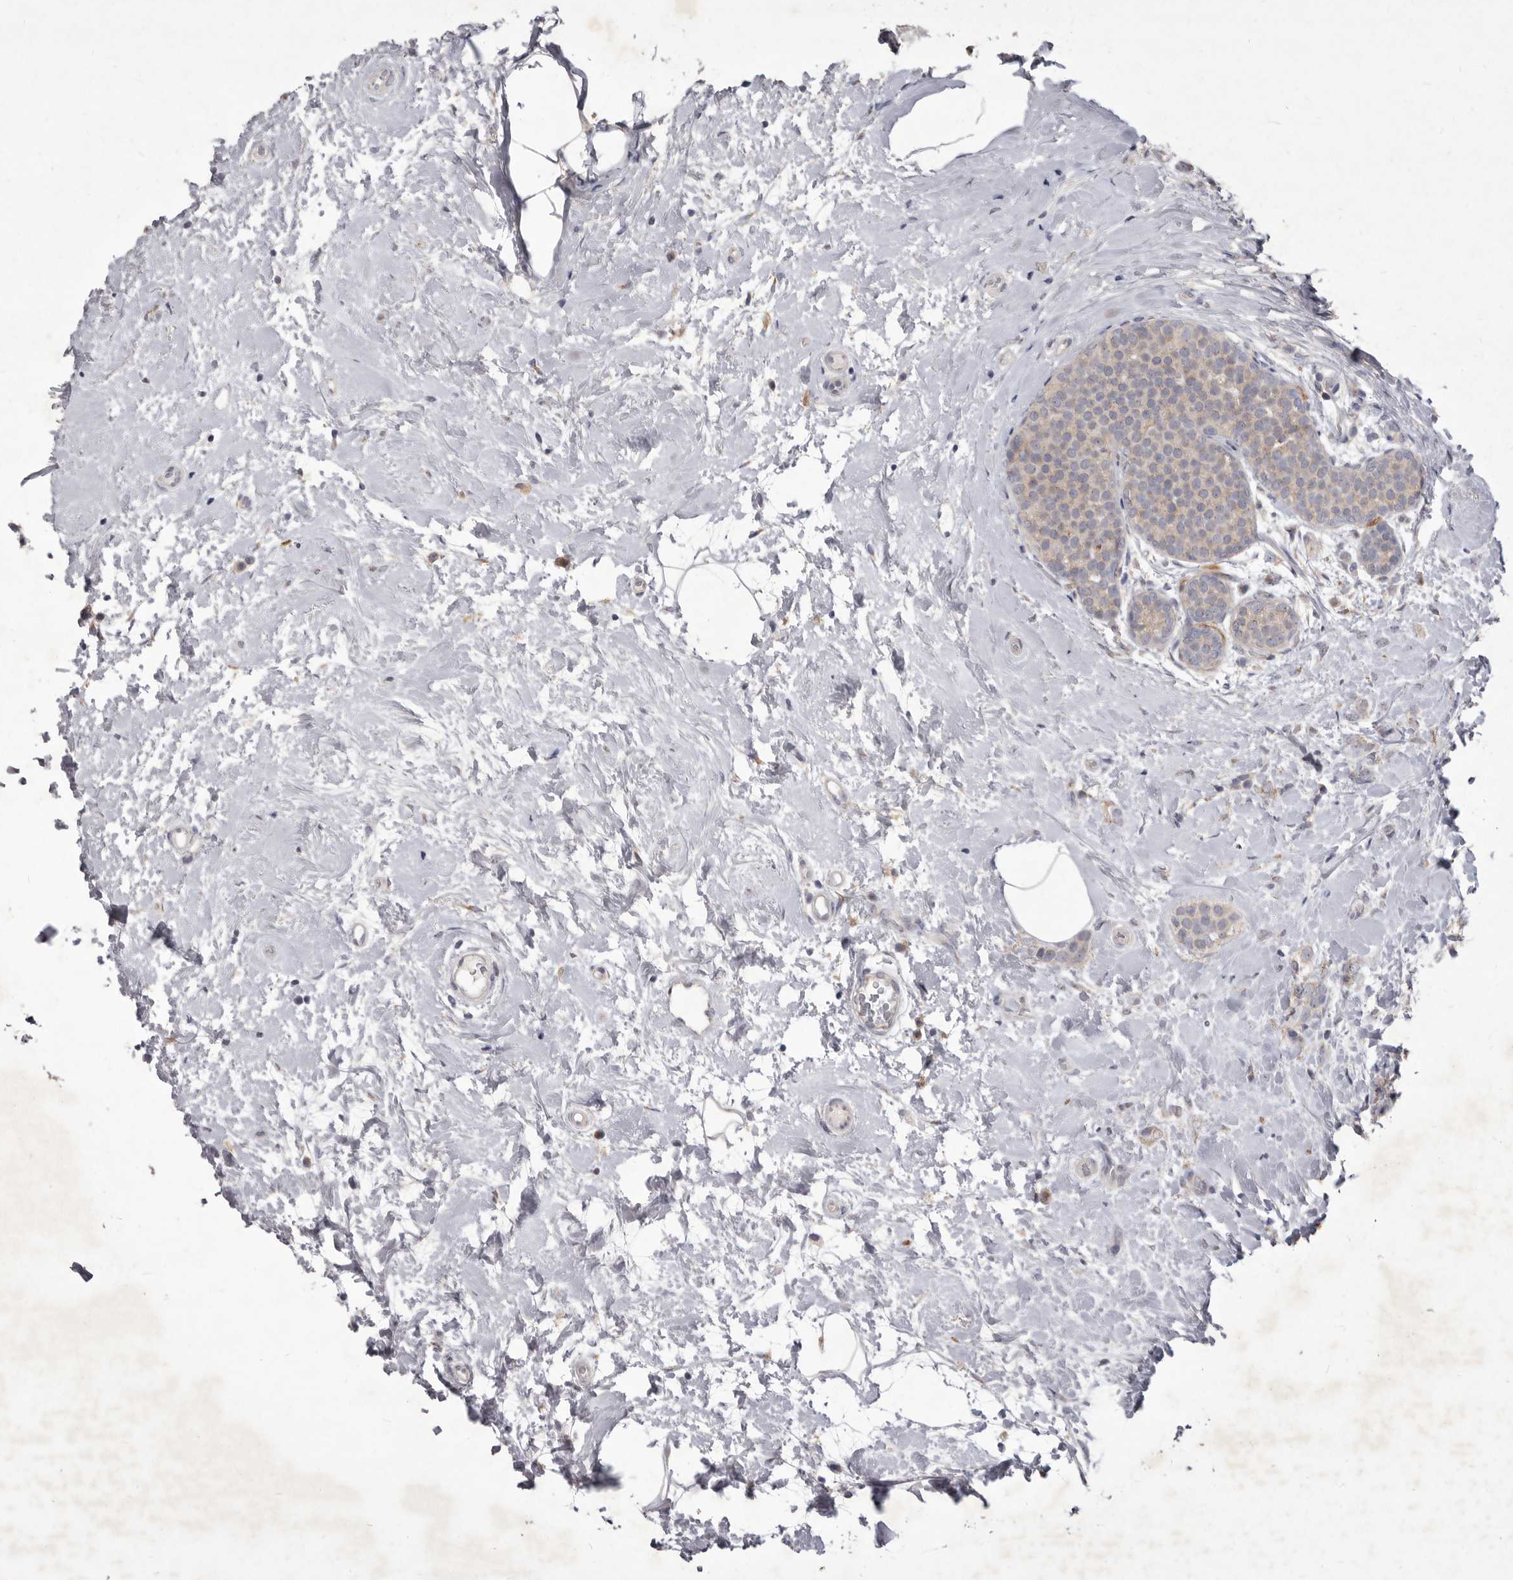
{"staining": {"intensity": "weak", "quantity": "25%-75%", "location": "cytoplasmic/membranous"}, "tissue": "breast cancer", "cell_type": "Tumor cells", "image_type": "cancer", "snomed": [{"axis": "morphology", "description": "Lobular carcinoma, in situ"}, {"axis": "morphology", "description": "Lobular carcinoma"}, {"axis": "topography", "description": "Breast"}], "caption": "A brown stain shows weak cytoplasmic/membranous positivity of a protein in human breast cancer (lobular carcinoma) tumor cells.", "gene": "P2RX6", "patient": {"sex": "female", "age": 41}}